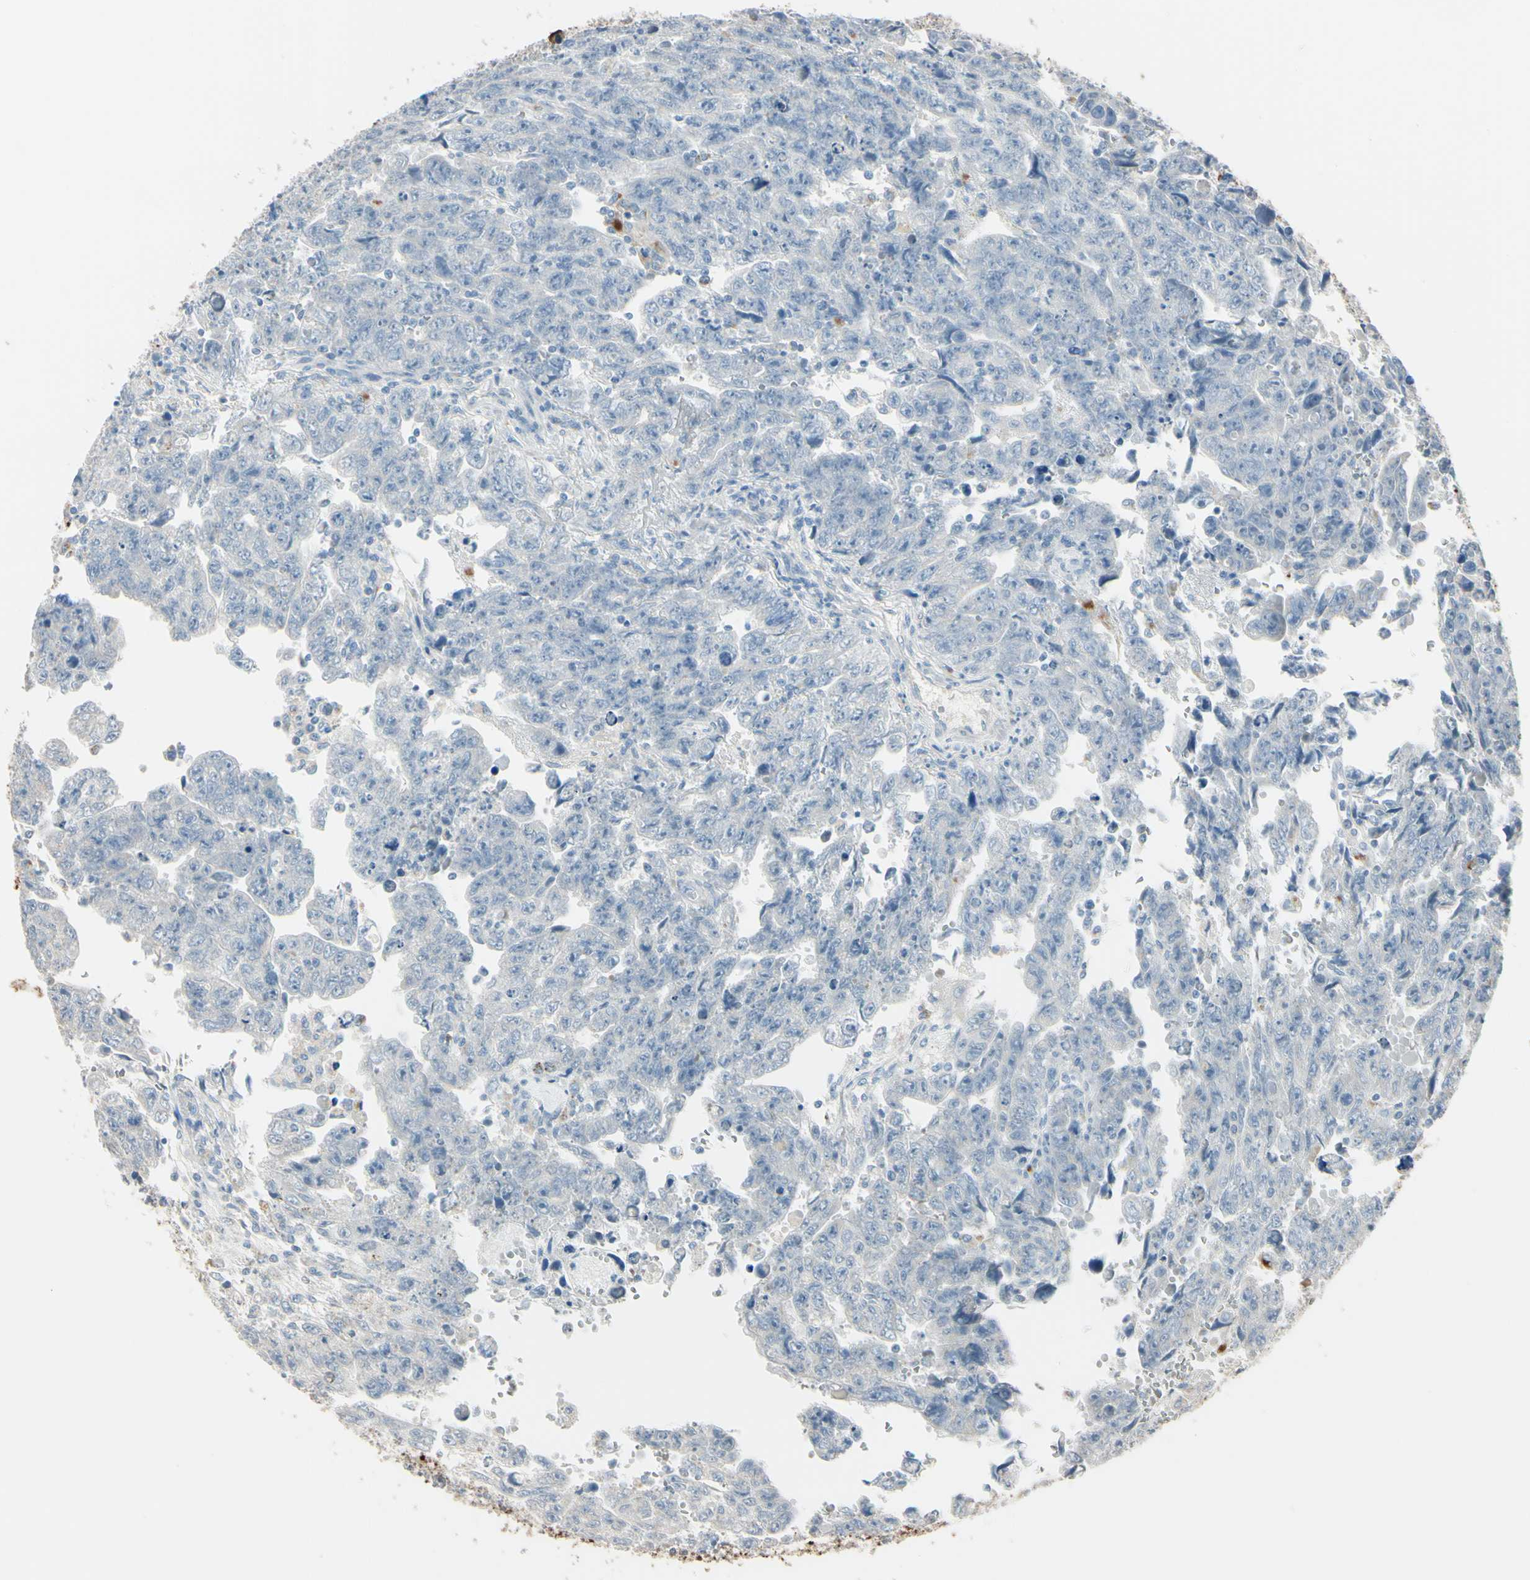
{"staining": {"intensity": "weak", "quantity": "<25%", "location": "cytoplasmic/membranous"}, "tissue": "testis cancer", "cell_type": "Tumor cells", "image_type": "cancer", "snomed": [{"axis": "morphology", "description": "Carcinoma, Embryonal, NOS"}, {"axis": "topography", "description": "Testis"}], "caption": "DAB immunohistochemical staining of human testis cancer (embryonal carcinoma) shows no significant staining in tumor cells.", "gene": "ANGPTL1", "patient": {"sex": "male", "age": 28}}